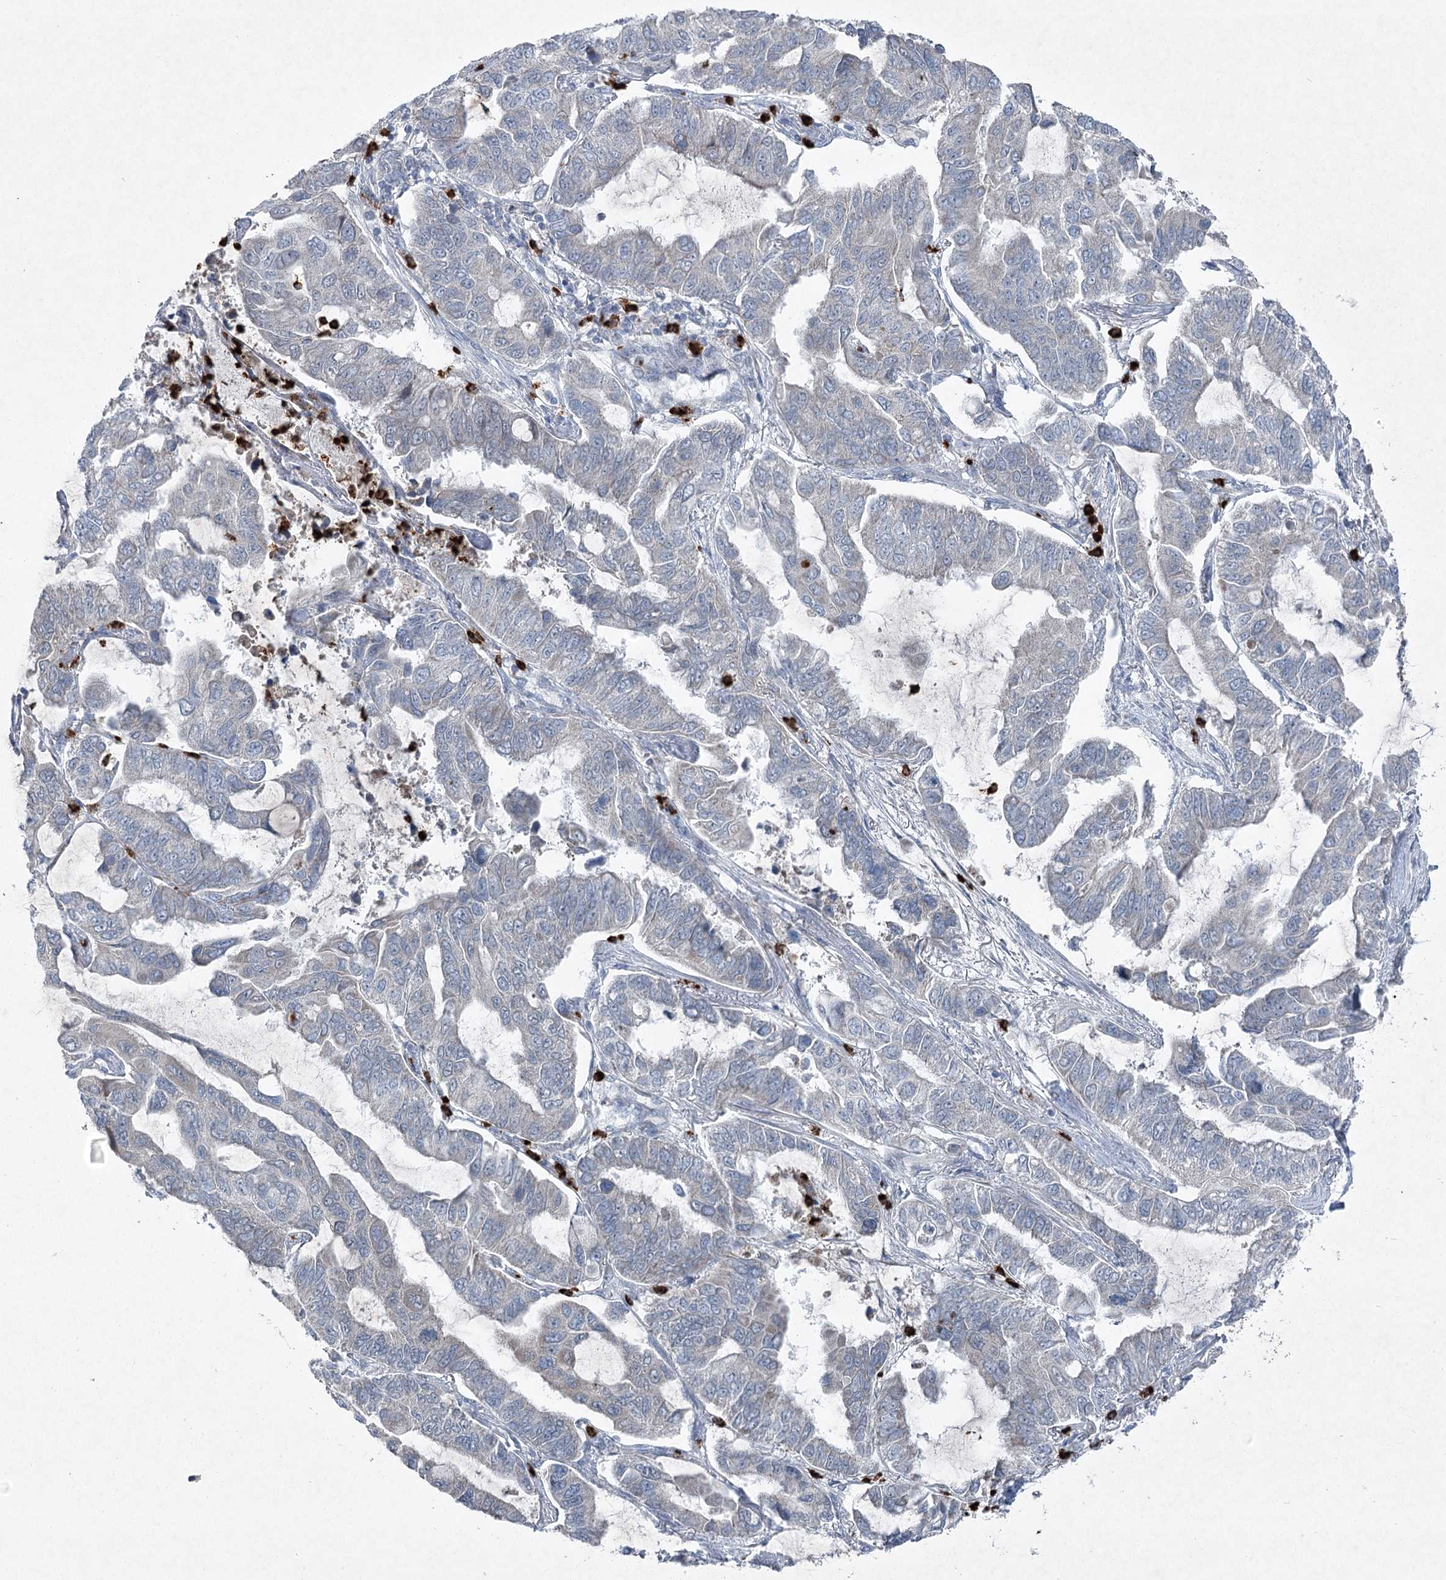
{"staining": {"intensity": "negative", "quantity": "none", "location": "none"}, "tissue": "lung cancer", "cell_type": "Tumor cells", "image_type": "cancer", "snomed": [{"axis": "morphology", "description": "Adenocarcinoma, NOS"}, {"axis": "topography", "description": "Lung"}], "caption": "DAB immunohistochemical staining of lung cancer exhibits no significant positivity in tumor cells.", "gene": "PLA2G12A", "patient": {"sex": "male", "age": 64}}